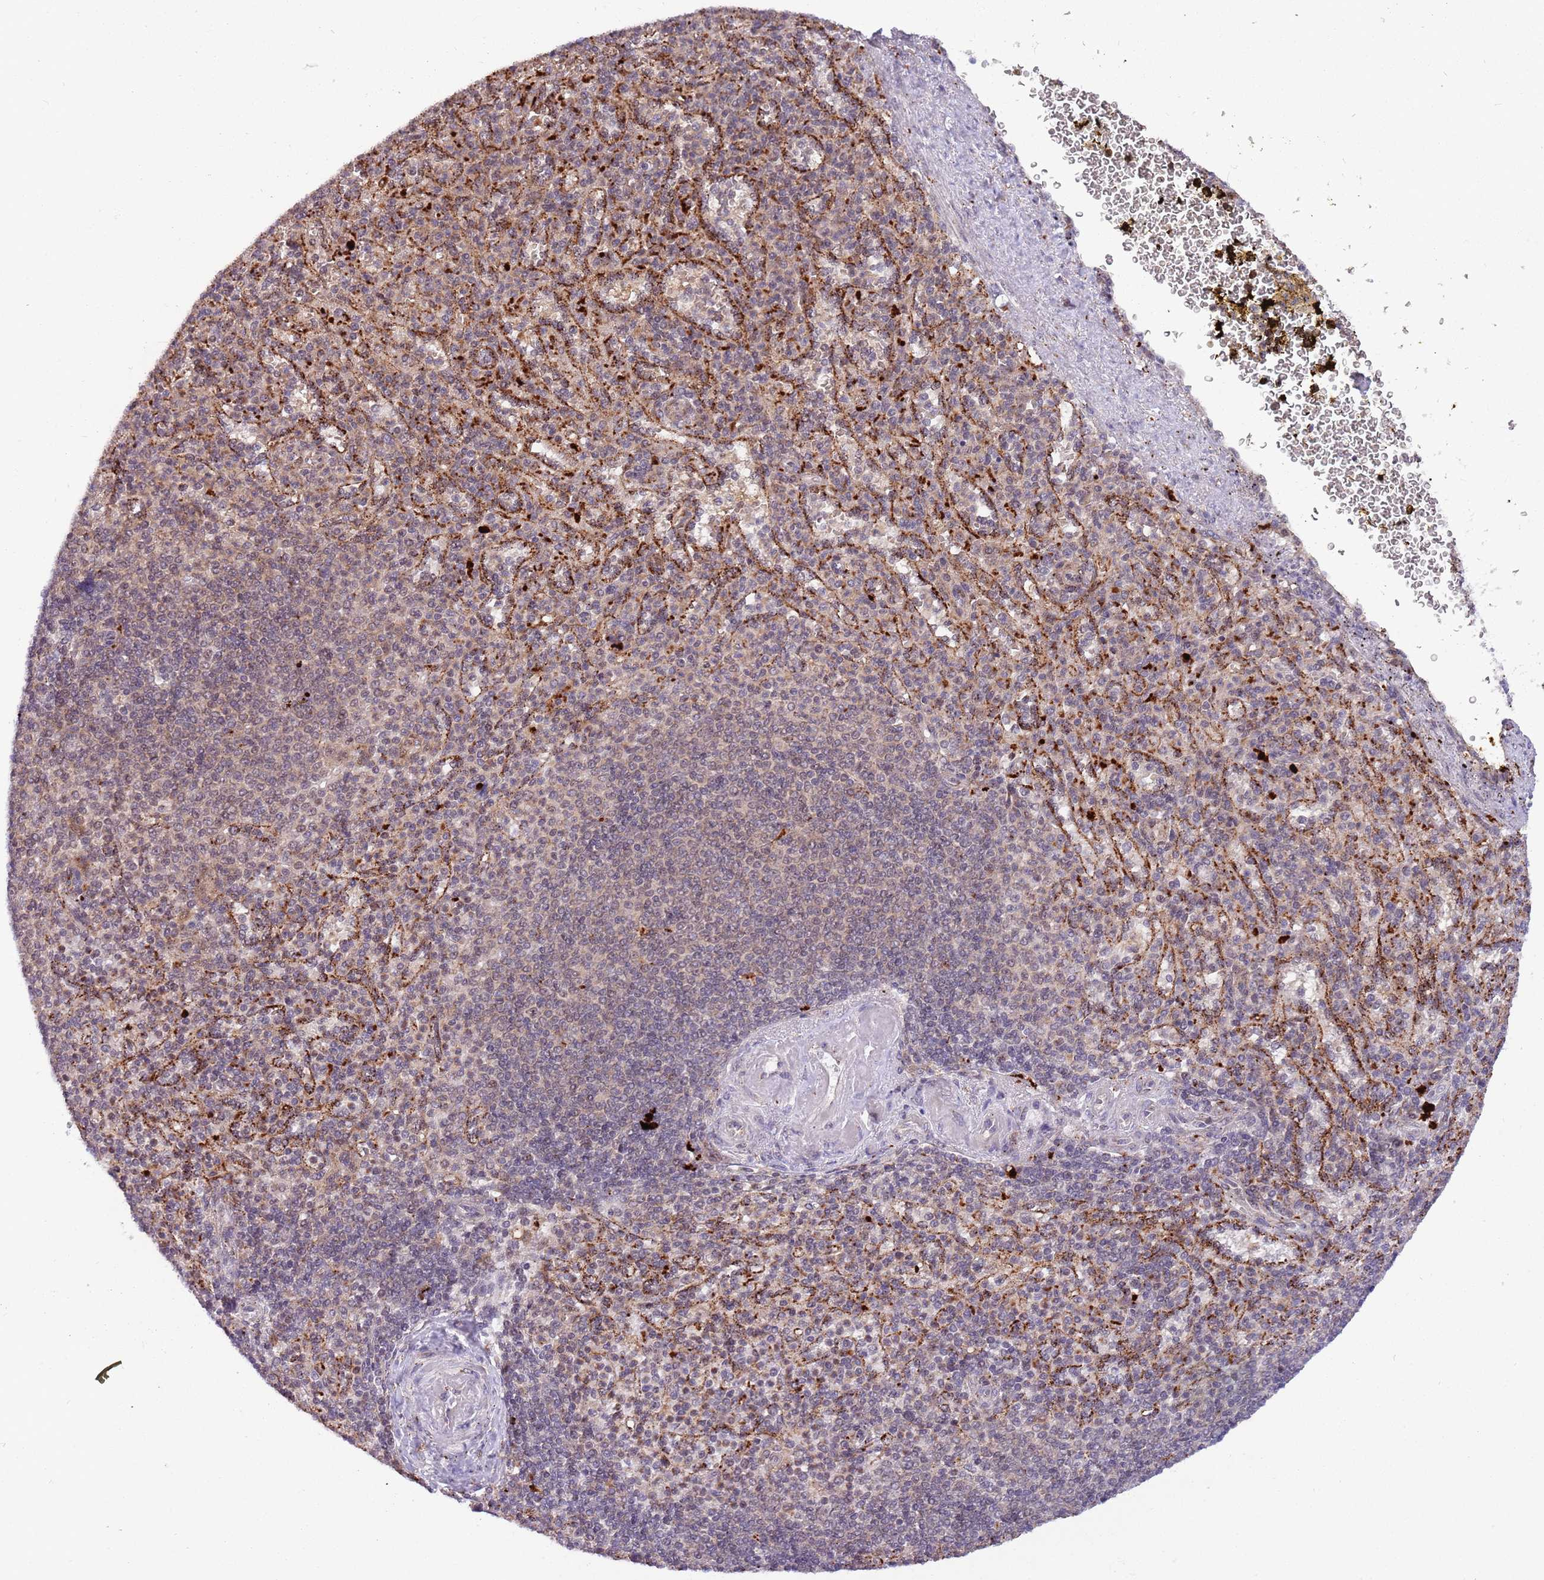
{"staining": {"intensity": "weak", "quantity": "<25%", "location": "cytoplasmic/membranous"}, "tissue": "spleen", "cell_type": "Cells in red pulp", "image_type": "normal", "snomed": [{"axis": "morphology", "description": "Normal tissue, NOS"}, {"axis": "topography", "description": "Spleen"}], "caption": "High power microscopy histopathology image of an immunohistochemistry photomicrograph of benign spleen, revealing no significant positivity in cells in red pulp. Brightfield microscopy of immunohistochemistry (IHC) stained with DAB (brown) and hematoxylin (blue), captured at high magnification.", "gene": "TRIM27", "patient": {"sex": "female", "age": 74}}